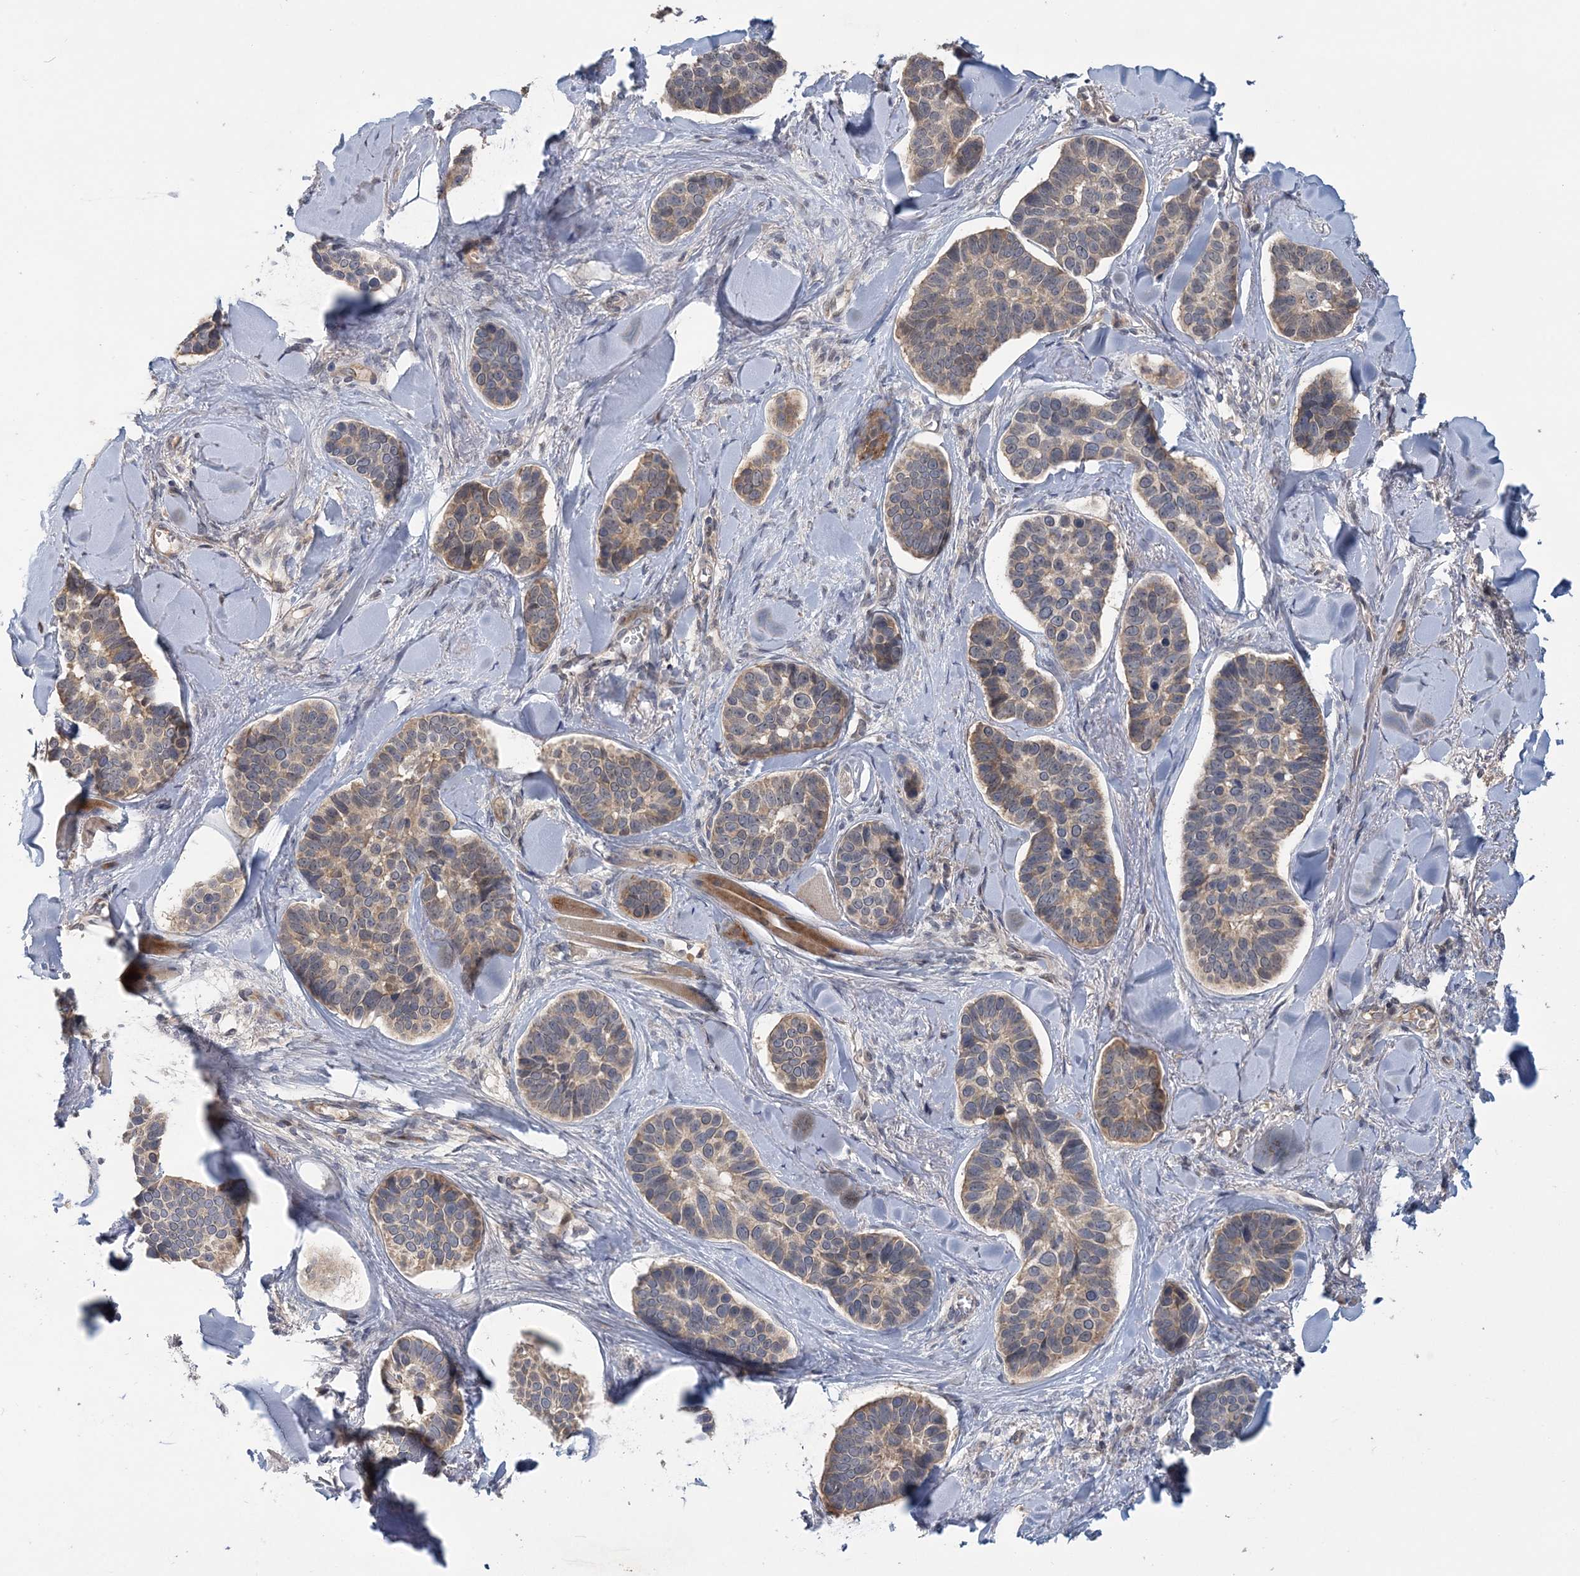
{"staining": {"intensity": "weak", "quantity": ">75%", "location": "cytoplasmic/membranous"}, "tissue": "skin cancer", "cell_type": "Tumor cells", "image_type": "cancer", "snomed": [{"axis": "morphology", "description": "Basal cell carcinoma"}, {"axis": "topography", "description": "Skin"}], "caption": "A brown stain highlights weak cytoplasmic/membranous positivity of a protein in skin cancer tumor cells.", "gene": "RNF25", "patient": {"sex": "male", "age": 62}}